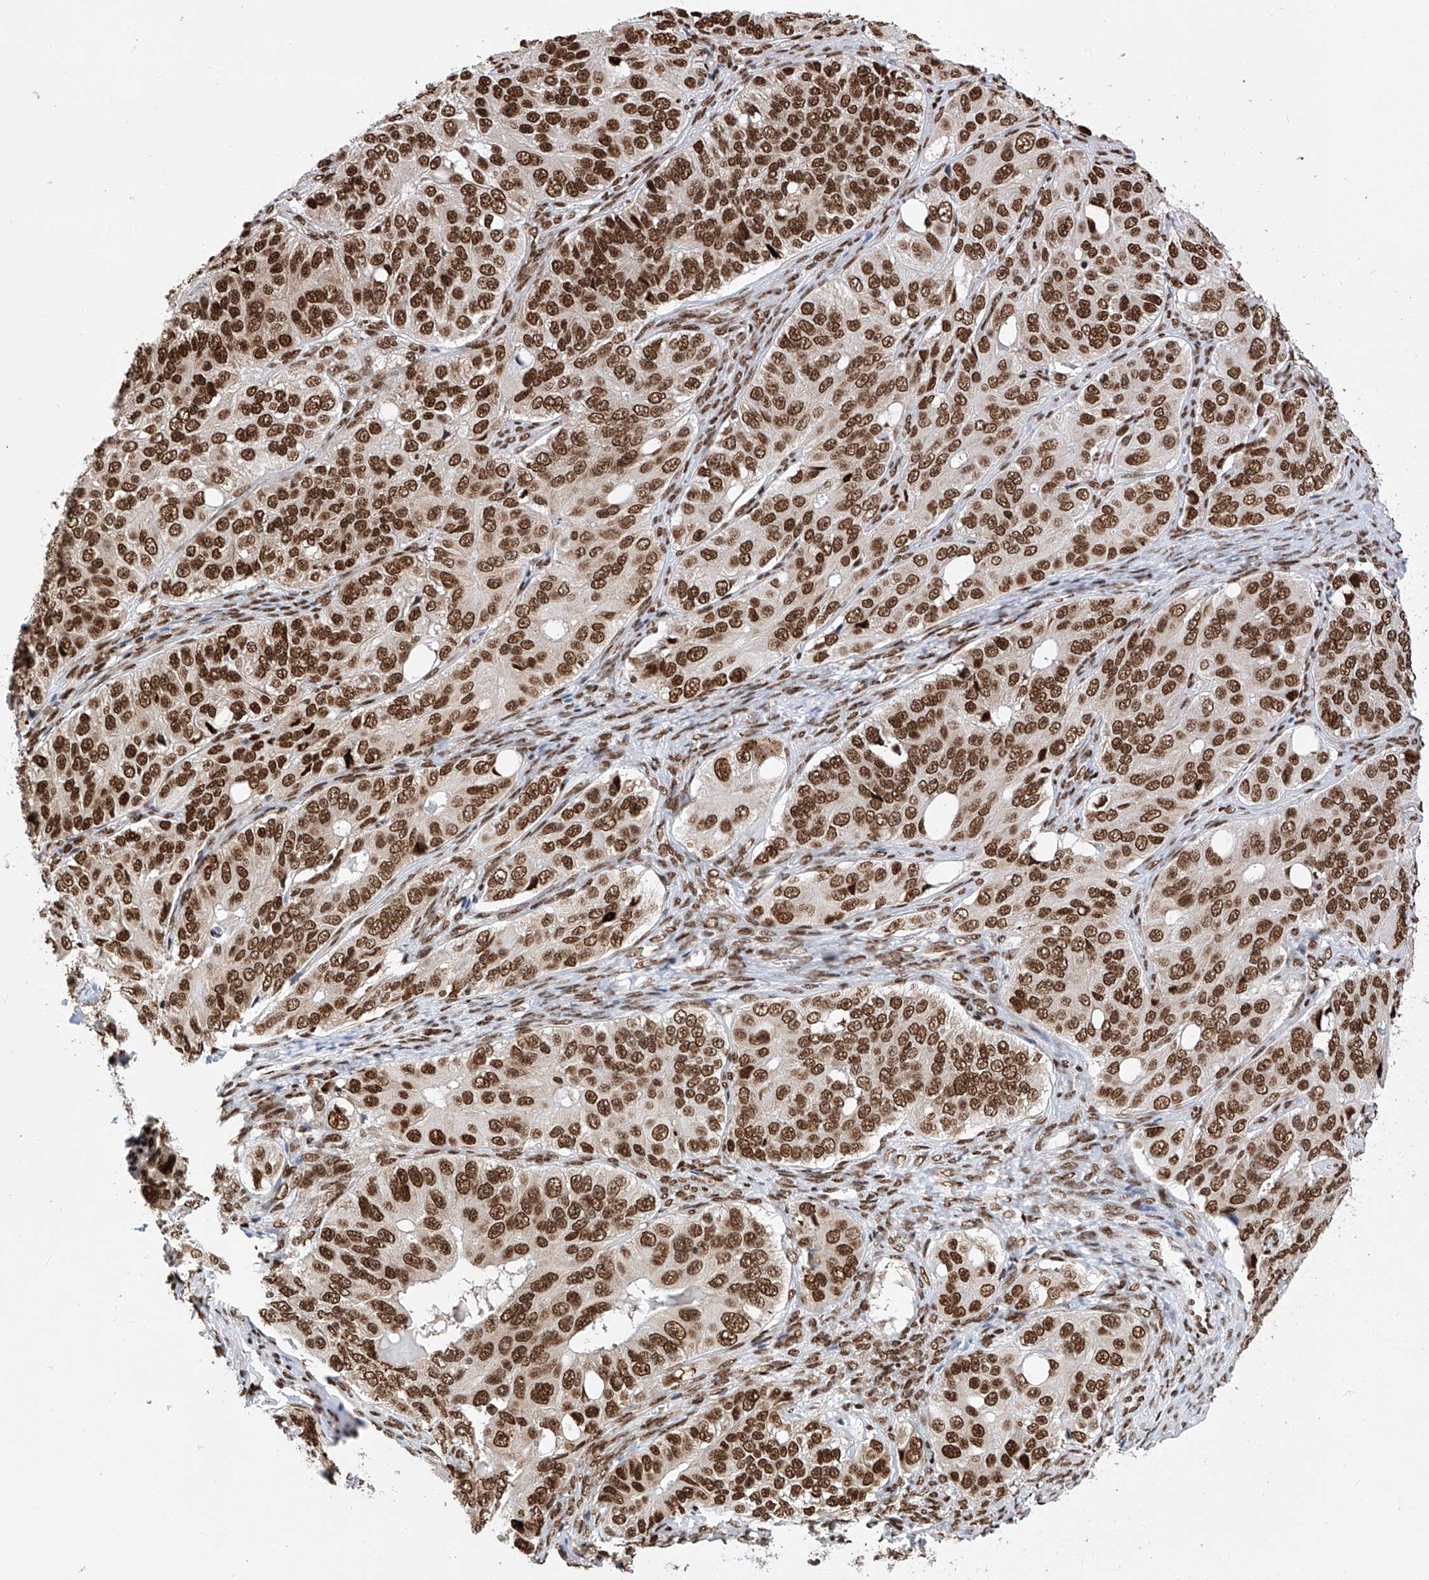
{"staining": {"intensity": "strong", "quantity": ">75%", "location": "nuclear"}, "tissue": "ovarian cancer", "cell_type": "Tumor cells", "image_type": "cancer", "snomed": [{"axis": "morphology", "description": "Carcinoma, endometroid"}, {"axis": "topography", "description": "Ovary"}], "caption": "Immunohistochemistry (DAB (3,3'-diaminobenzidine)) staining of human ovarian cancer (endometroid carcinoma) shows strong nuclear protein expression in about >75% of tumor cells.", "gene": "SRSF6", "patient": {"sex": "female", "age": 51}}